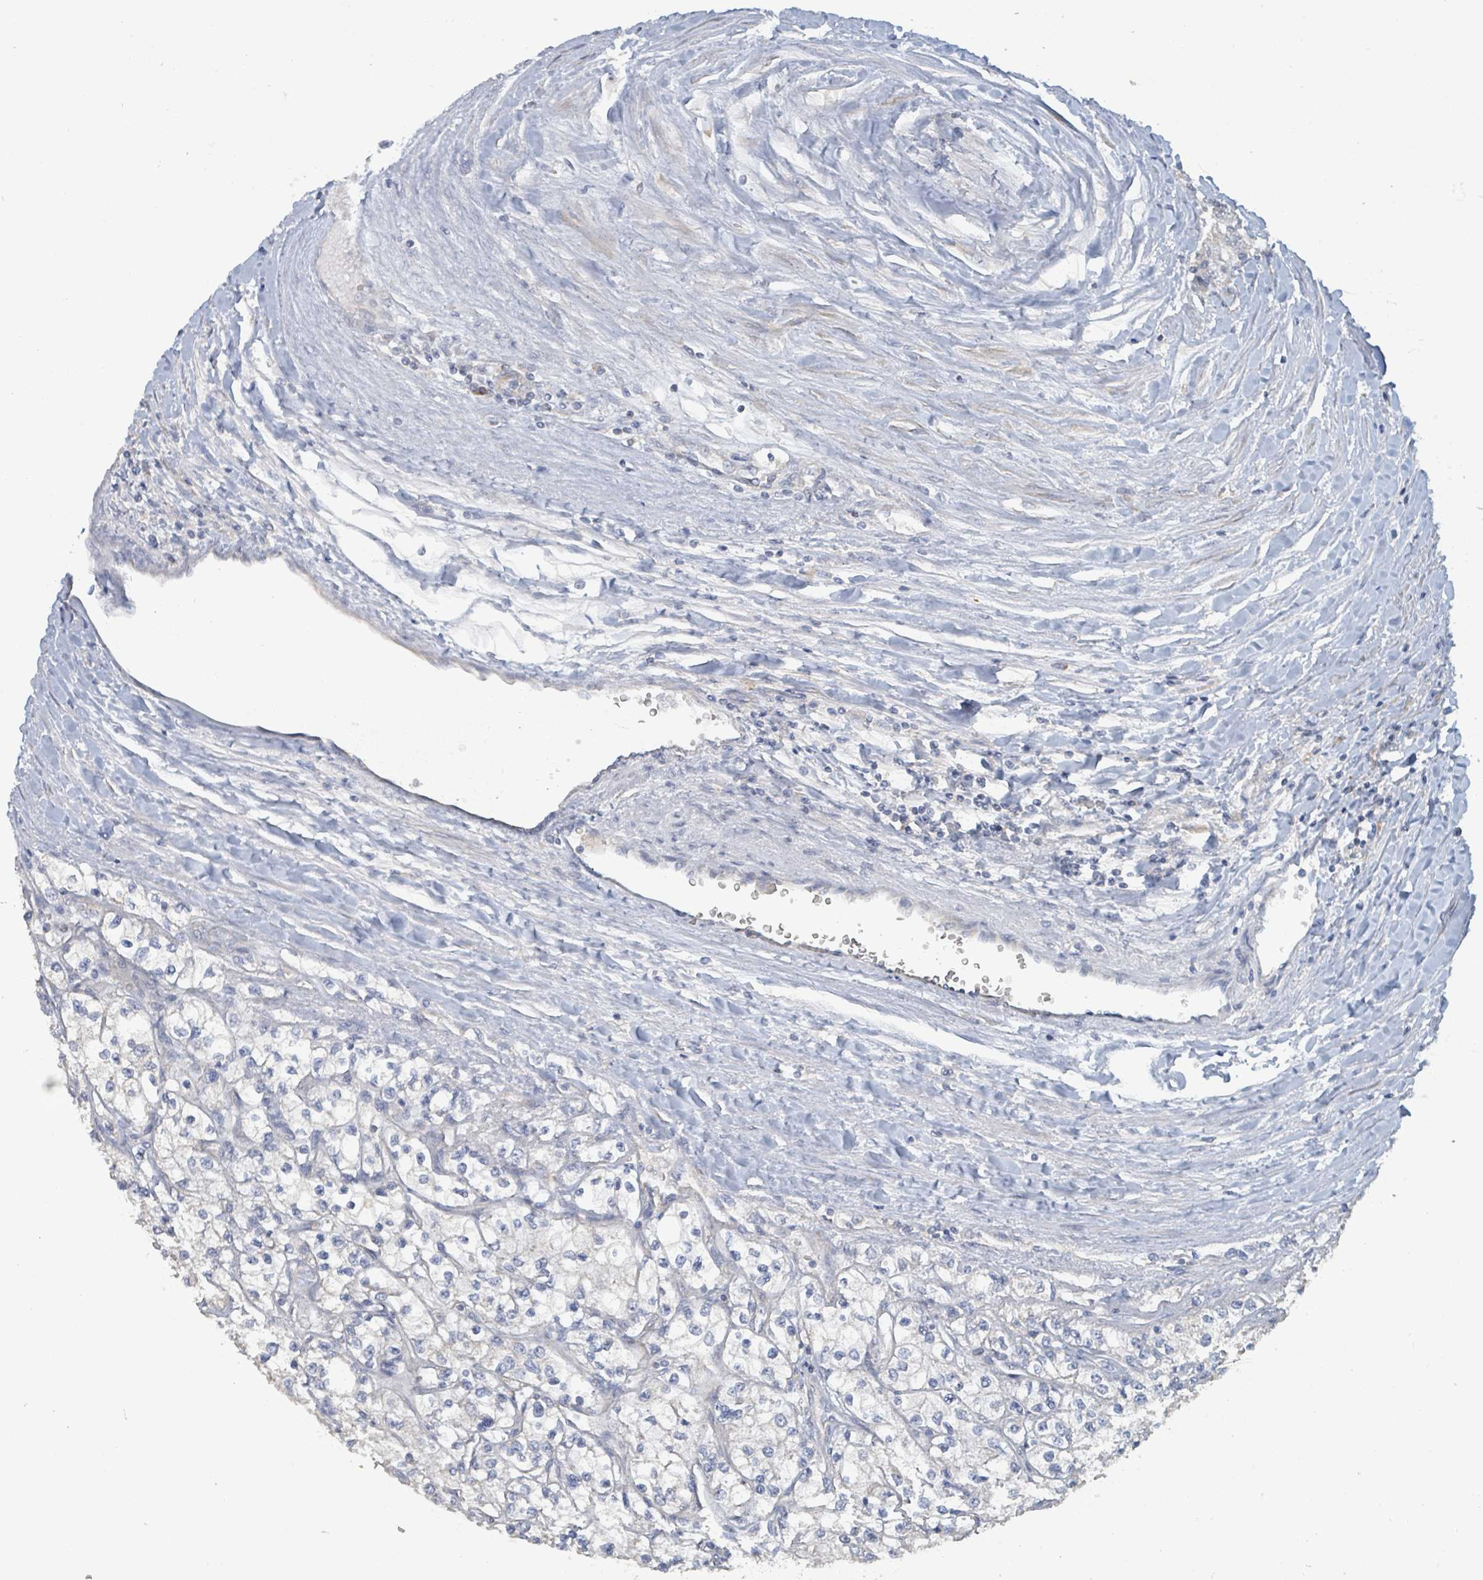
{"staining": {"intensity": "negative", "quantity": "none", "location": "none"}, "tissue": "renal cancer", "cell_type": "Tumor cells", "image_type": "cancer", "snomed": [{"axis": "morphology", "description": "Adenocarcinoma, NOS"}, {"axis": "topography", "description": "Kidney"}], "caption": "High power microscopy histopathology image of an IHC photomicrograph of renal cancer, revealing no significant expression in tumor cells. Nuclei are stained in blue.", "gene": "RPL32", "patient": {"sex": "male", "age": 80}}